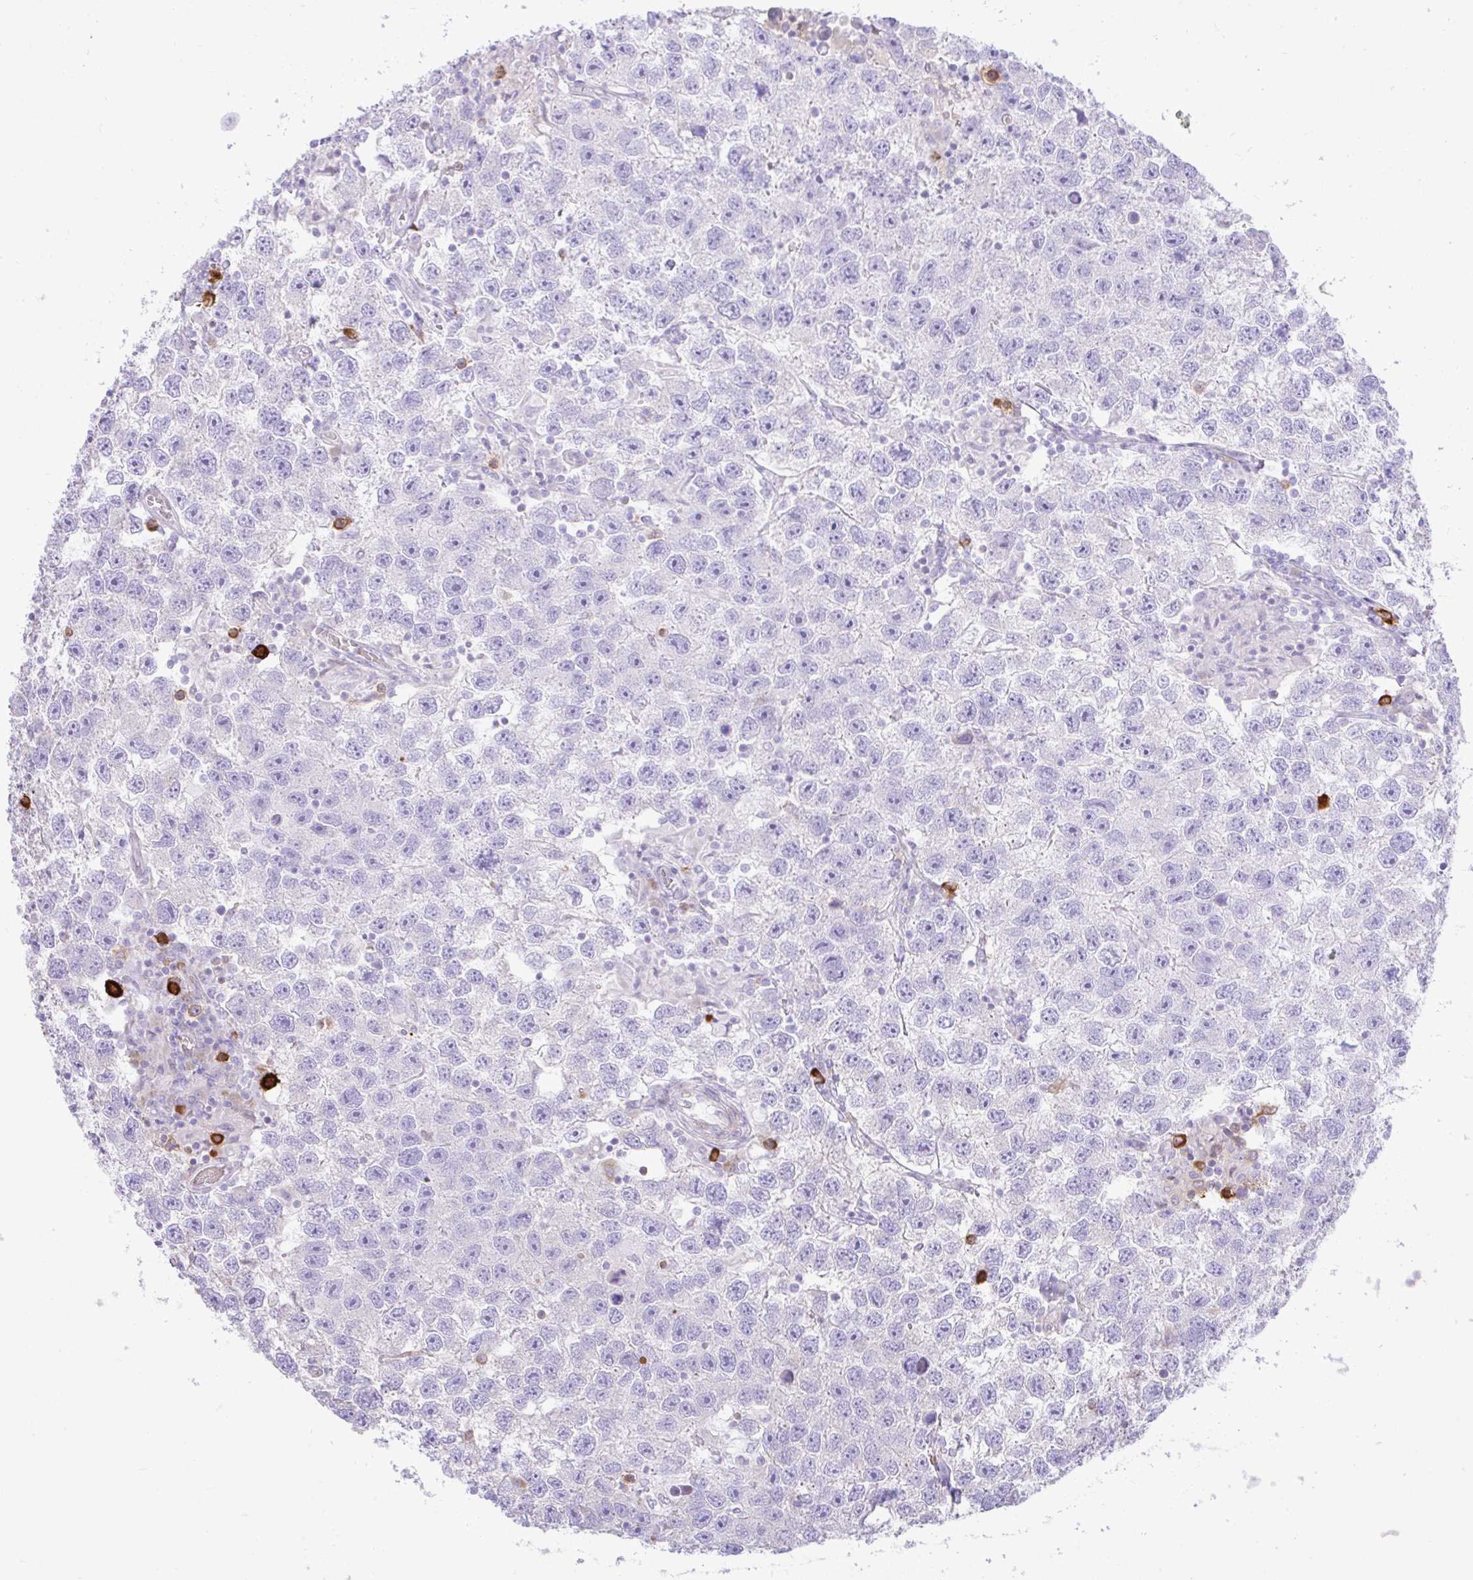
{"staining": {"intensity": "negative", "quantity": "none", "location": "none"}, "tissue": "testis cancer", "cell_type": "Tumor cells", "image_type": "cancer", "snomed": [{"axis": "morphology", "description": "Seminoma, NOS"}, {"axis": "topography", "description": "Testis"}], "caption": "Tumor cells show no significant protein expression in seminoma (testis). (Brightfield microscopy of DAB (3,3'-diaminobenzidine) IHC at high magnification).", "gene": "EEF1A2", "patient": {"sex": "male", "age": 26}}